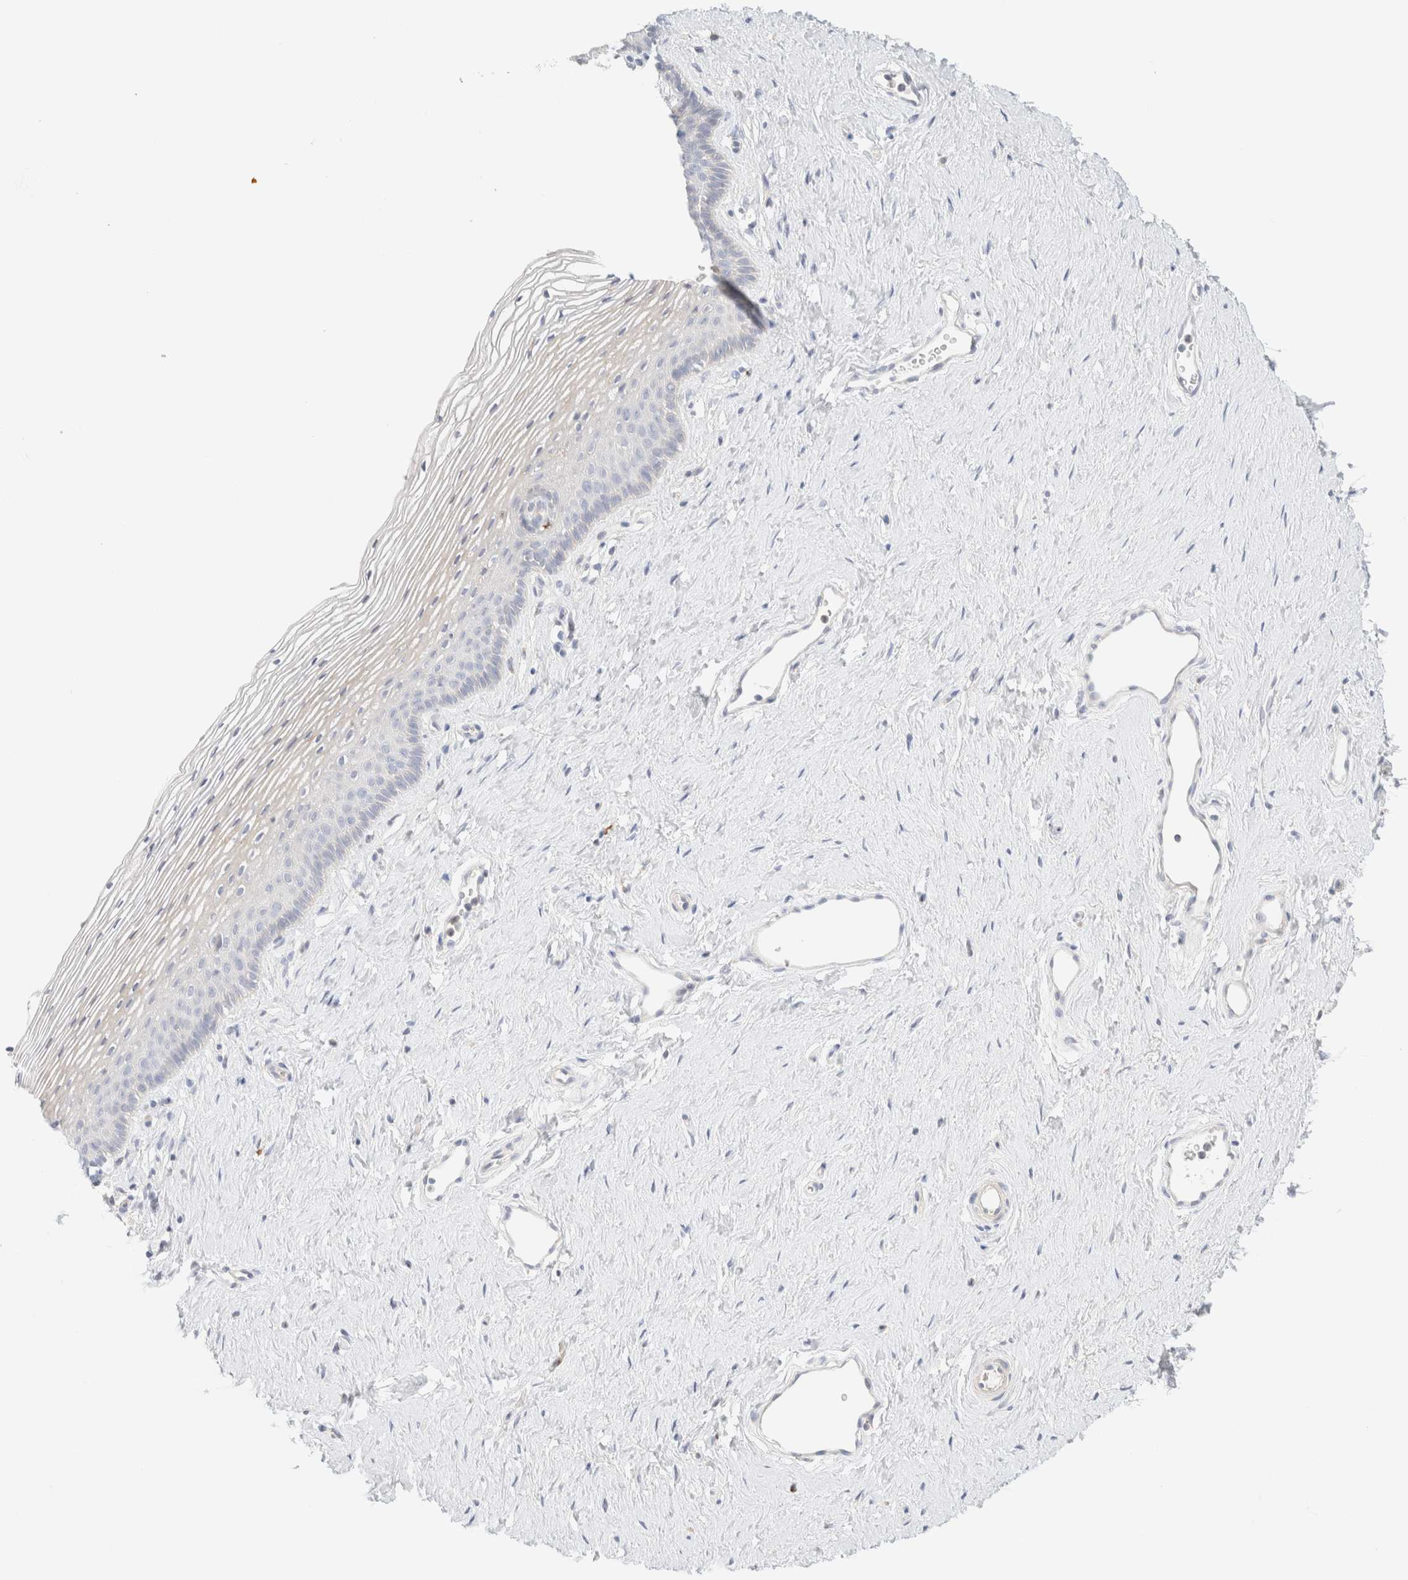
{"staining": {"intensity": "negative", "quantity": "none", "location": "none"}, "tissue": "vagina", "cell_type": "Squamous epithelial cells", "image_type": "normal", "snomed": [{"axis": "morphology", "description": "Normal tissue, NOS"}, {"axis": "topography", "description": "Vagina"}], "caption": "Immunohistochemistry image of benign vagina stained for a protein (brown), which exhibits no staining in squamous epithelial cells.", "gene": "SARM1", "patient": {"sex": "female", "age": 32}}